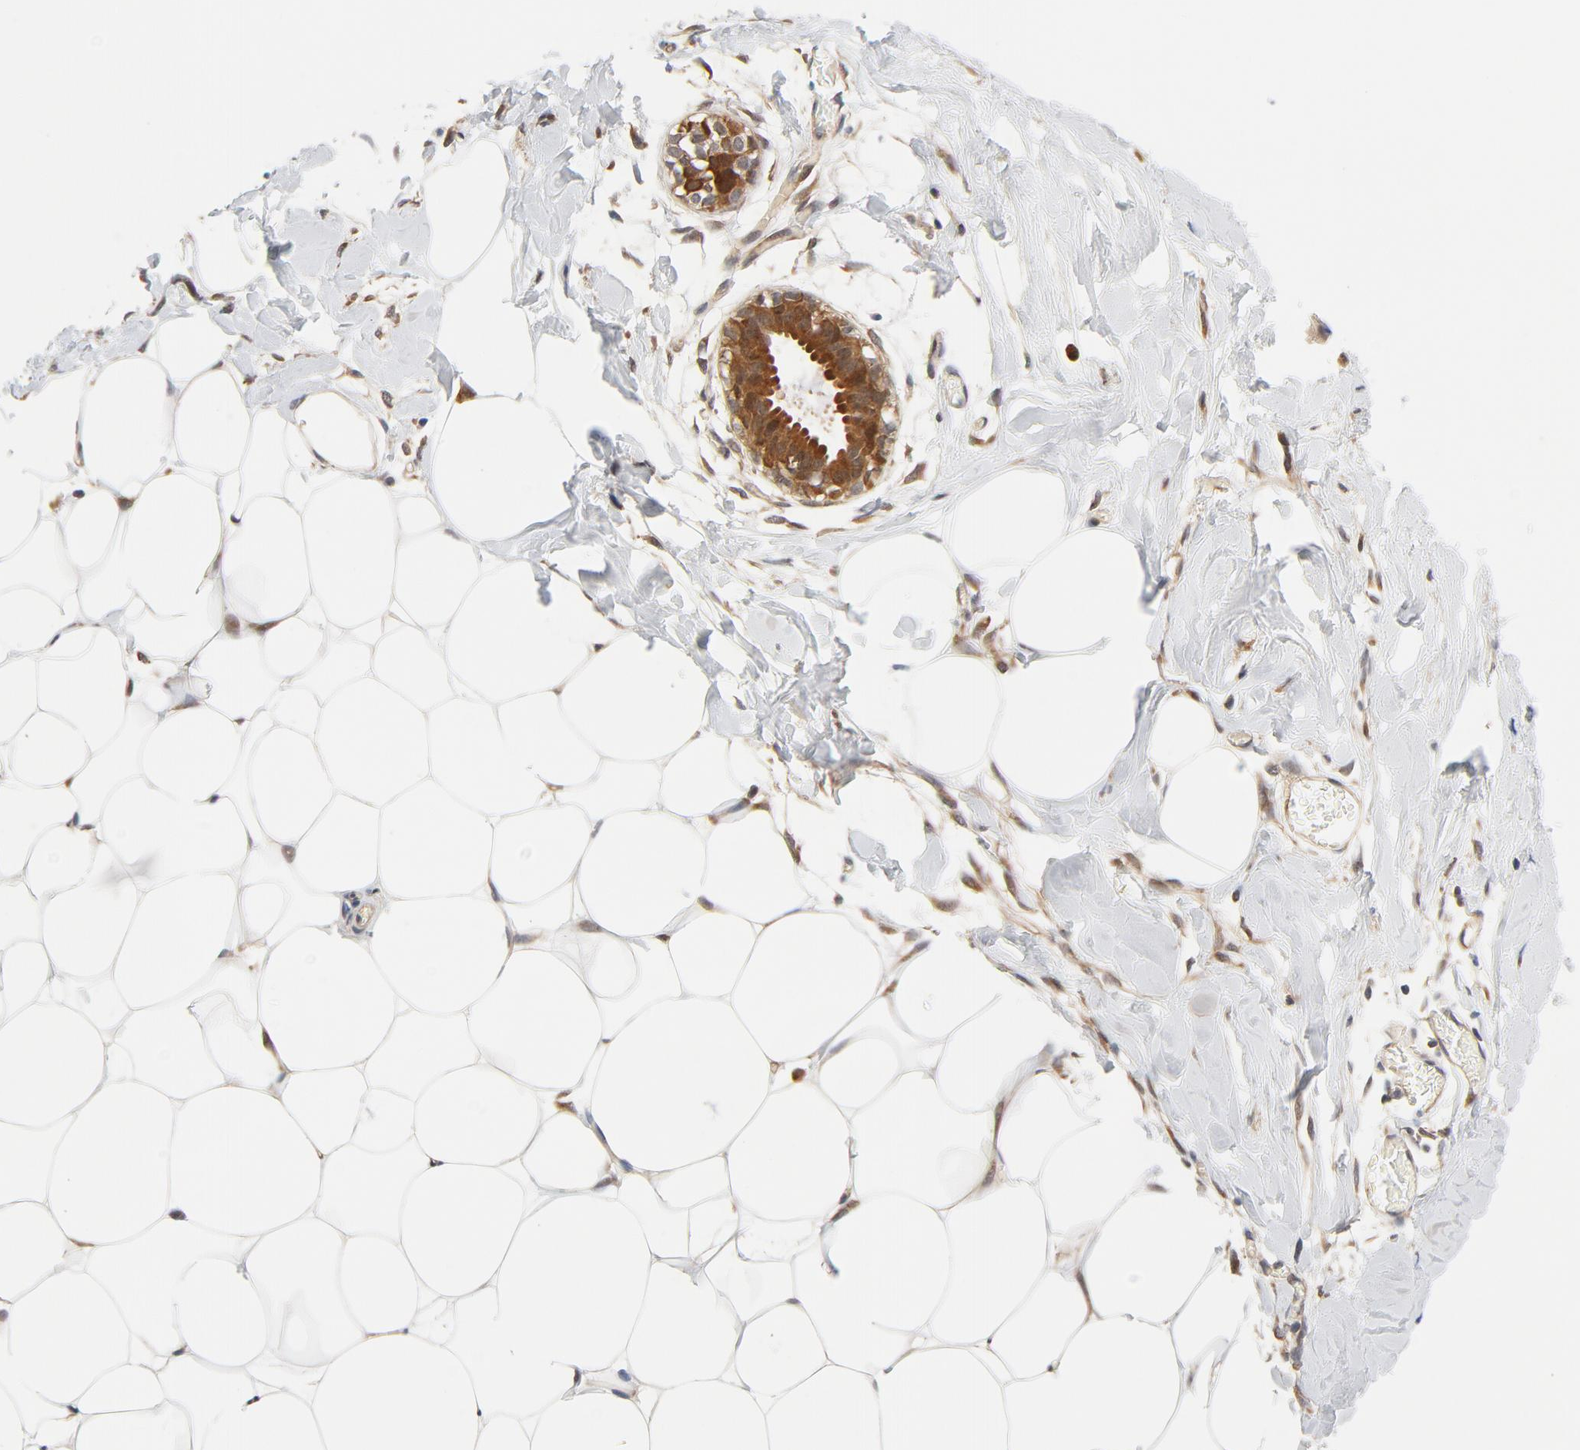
{"staining": {"intensity": "moderate", "quantity": "<25%", "location": "cytoplasmic/membranous"}, "tissue": "breast", "cell_type": "Adipocytes", "image_type": "normal", "snomed": [{"axis": "morphology", "description": "Normal tissue, NOS"}, {"axis": "topography", "description": "Breast"}, {"axis": "topography", "description": "Adipose tissue"}], "caption": "High-magnification brightfield microscopy of unremarkable breast stained with DAB (3,3'-diaminobenzidine) (brown) and counterstained with hematoxylin (blue). adipocytes exhibit moderate cytoplasmic/membranous expression is identified in approximately<25% of cells.", "gene": "EIF4E", "patient": {"sex": "female", "age": 25}}